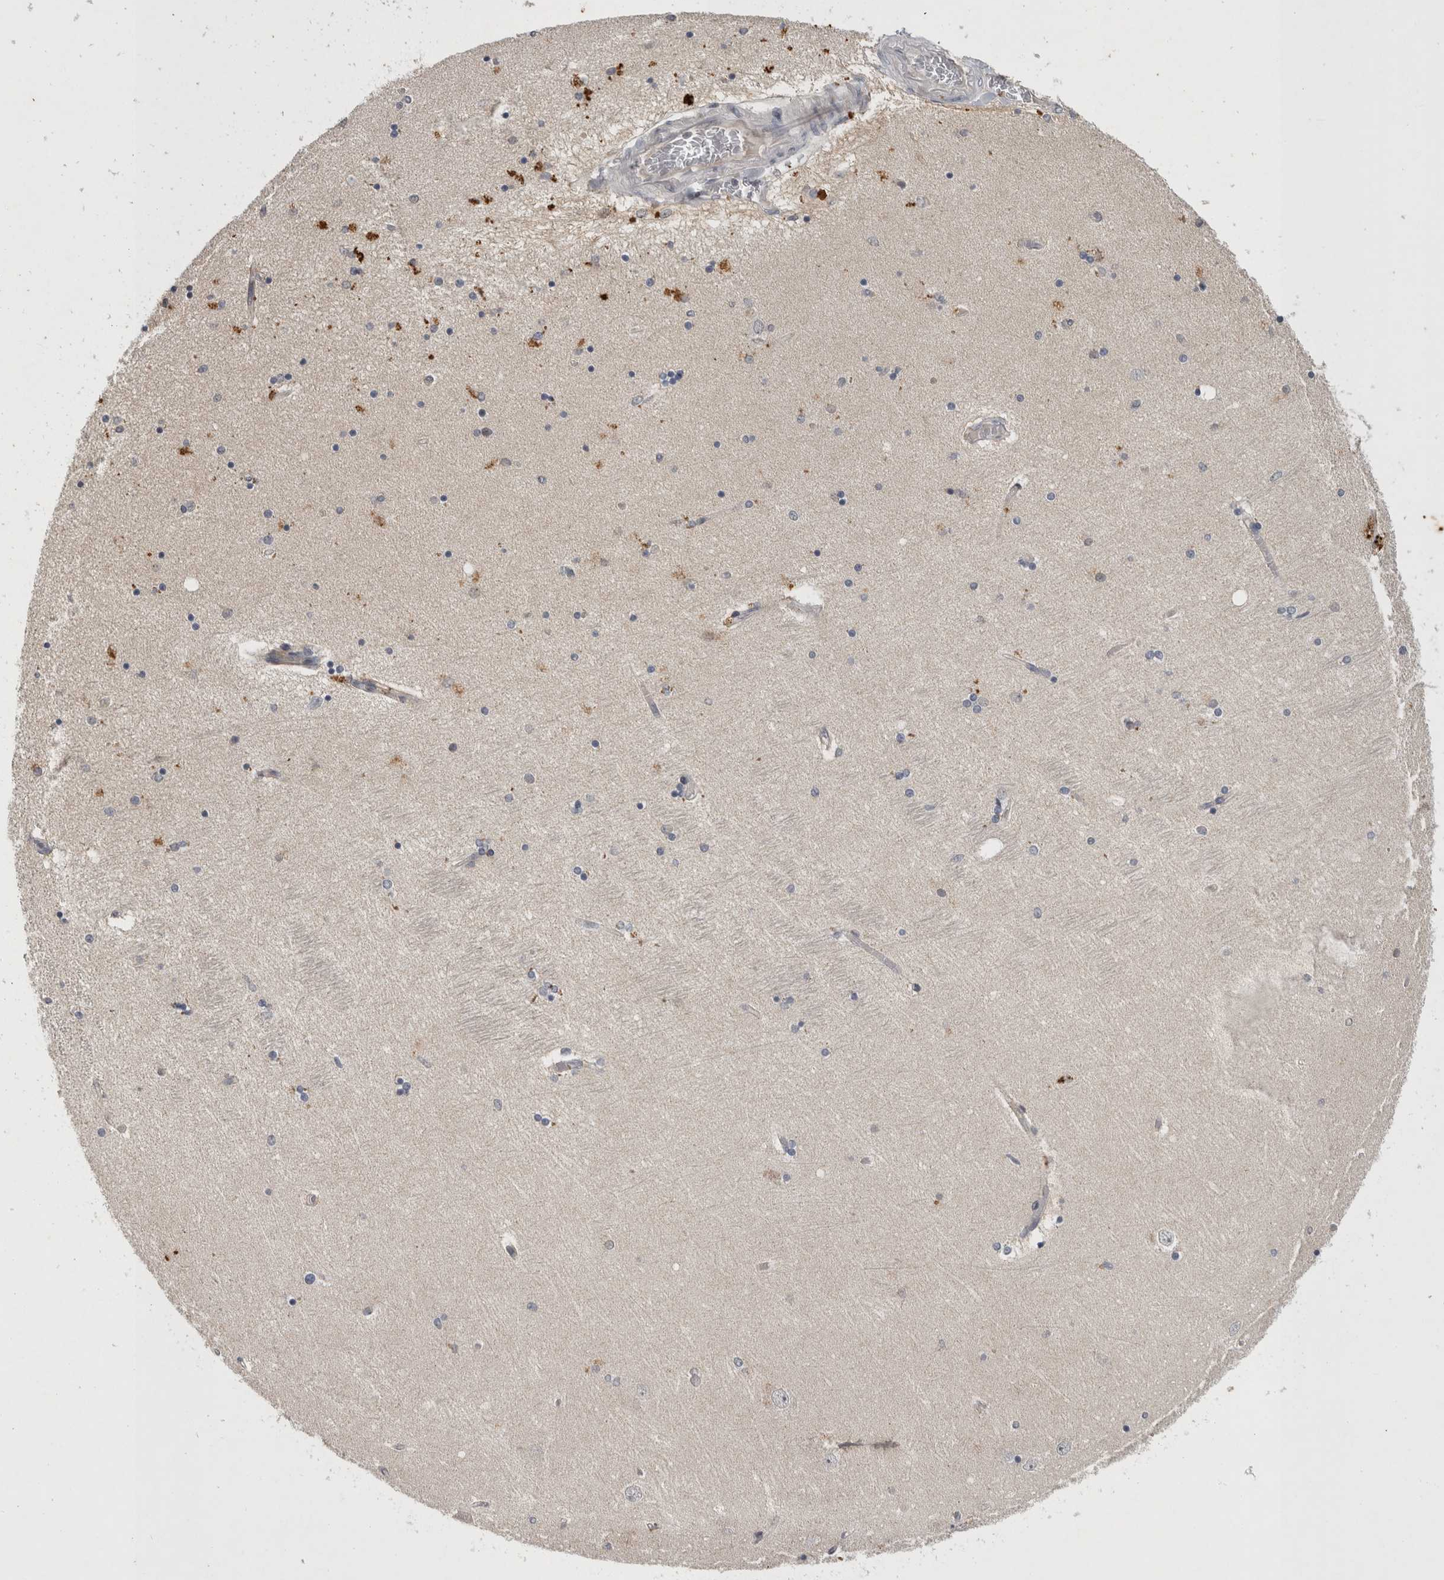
{"staining": {"intensity": "moderate", "quantity": "<25%", "location": "cytoplasmic/membranous"}, "tissue": "hippocampus", "cell_type": "Glial cells", "image_type": "normal", "snomed": [{"axis": "morphology", "description": "Normal tissue, NOS"}, {"axis": "topography", "description": "Hippocampus"}], "caption": "Protein staining of normal hippocampus exhibits moderate cytoplasmic/membranous positivity in approximately <25% of glial cells.", "gene": "RHPN1", "patient": {"sex": "female", "age": 54}}